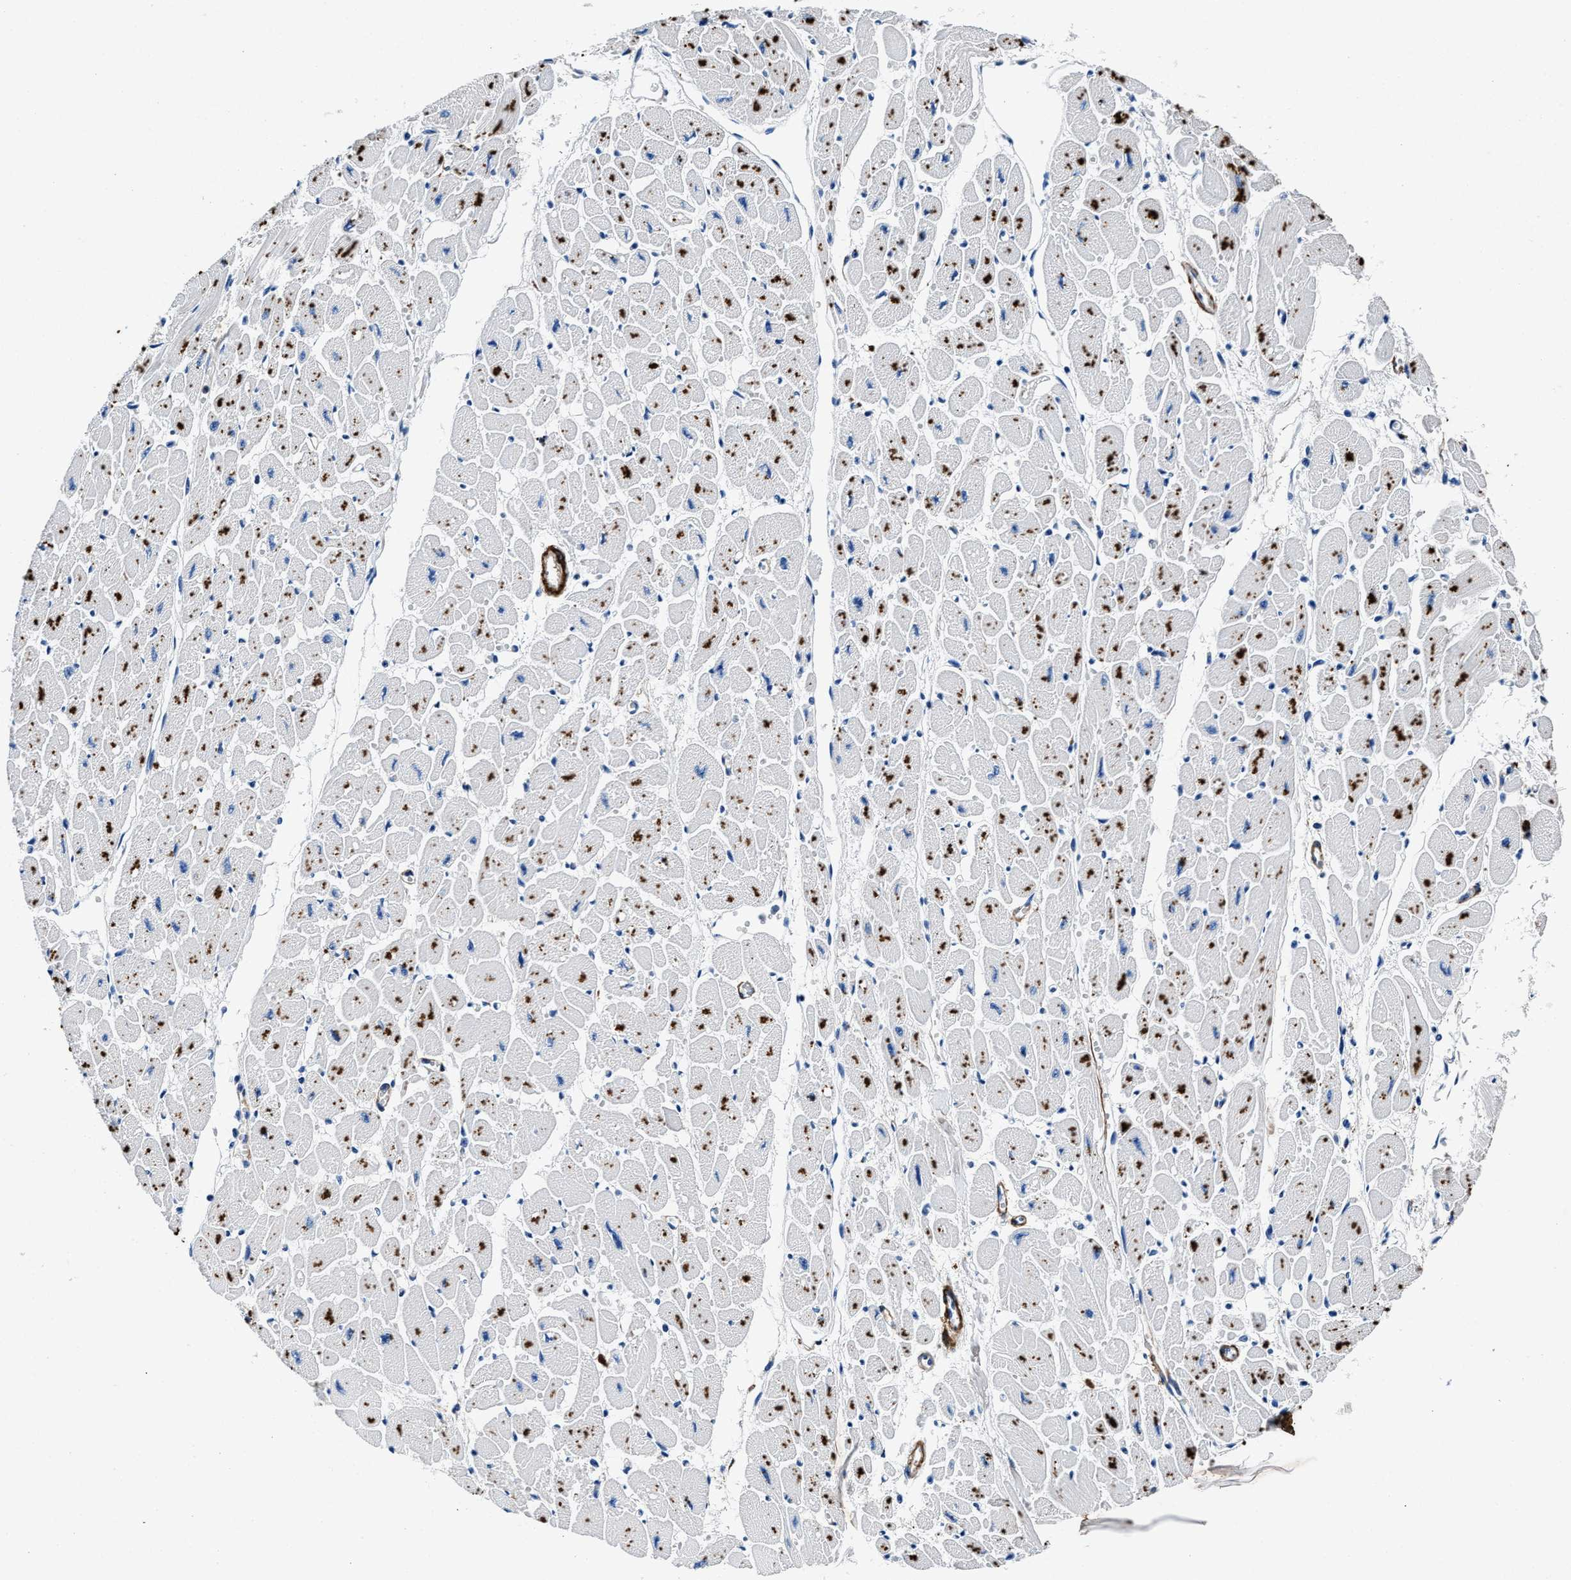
{"staining": {"intensity": "moderate", "quantity": "25%-75%", "location": "cytoplasmic/membranous"}, "tissue": "heart muscle", "cell_type": "Cardiomyocytes", "image_type": "normal", "snomed": [{"axis": "morphology", "description": "Normal tissue, NOS"}, {"axis": "topography", "description": "Heart"}], "caption": "Immunohistochemical staining of normal human heart muscle exhibits moderate cytoplasmic/membranous protein positivity in approximately 25%-75% of cardiomyocytes. The protein is stained brown, and the nuclei are stained in blue (DAB IHC with brightfield microscopy, high magnification).", "gene": "TEX261", "patient": {"sex": "female", "age": 54}}